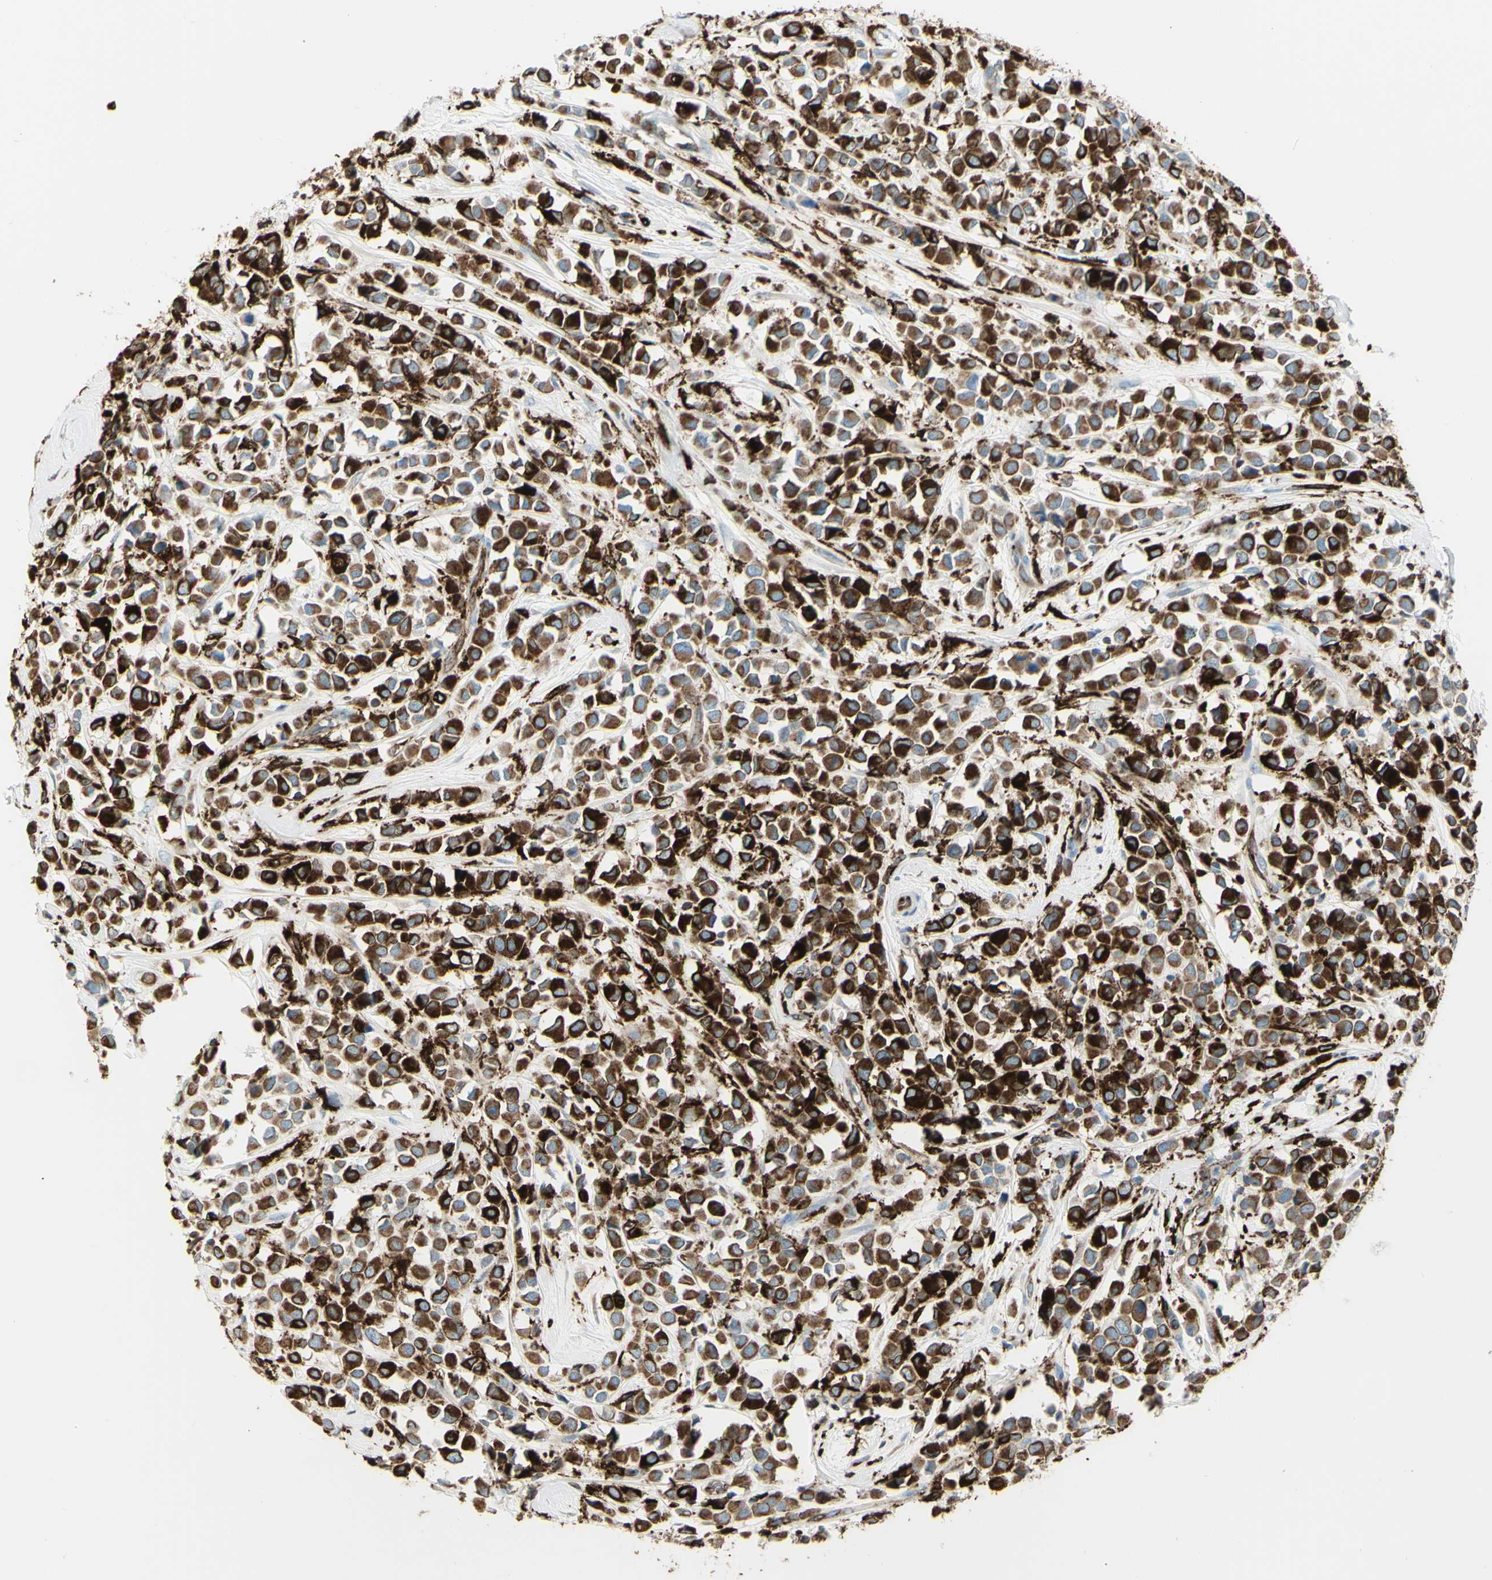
{"staining": {"intensity": "strong", "quantity": ">75%", "location": "cytoplasmic/membranous"}, "tissue": "breast cancer", "cell_type": "Tumor cells", "image_type": "cancer", "snomed": [{"axis": "morphology", "description": "Duct carcinoma"}, {"axis": "topography", "description": "Breast"}], "caption": "The micrograph displays a brown stain indicating the presence of a protein in the cytoplasmic/membranous of tumor cells in breast cancer (invasive ductal carcinoma).", "gene": "CD74", "patient": {"sex": "female", "age": 61}}